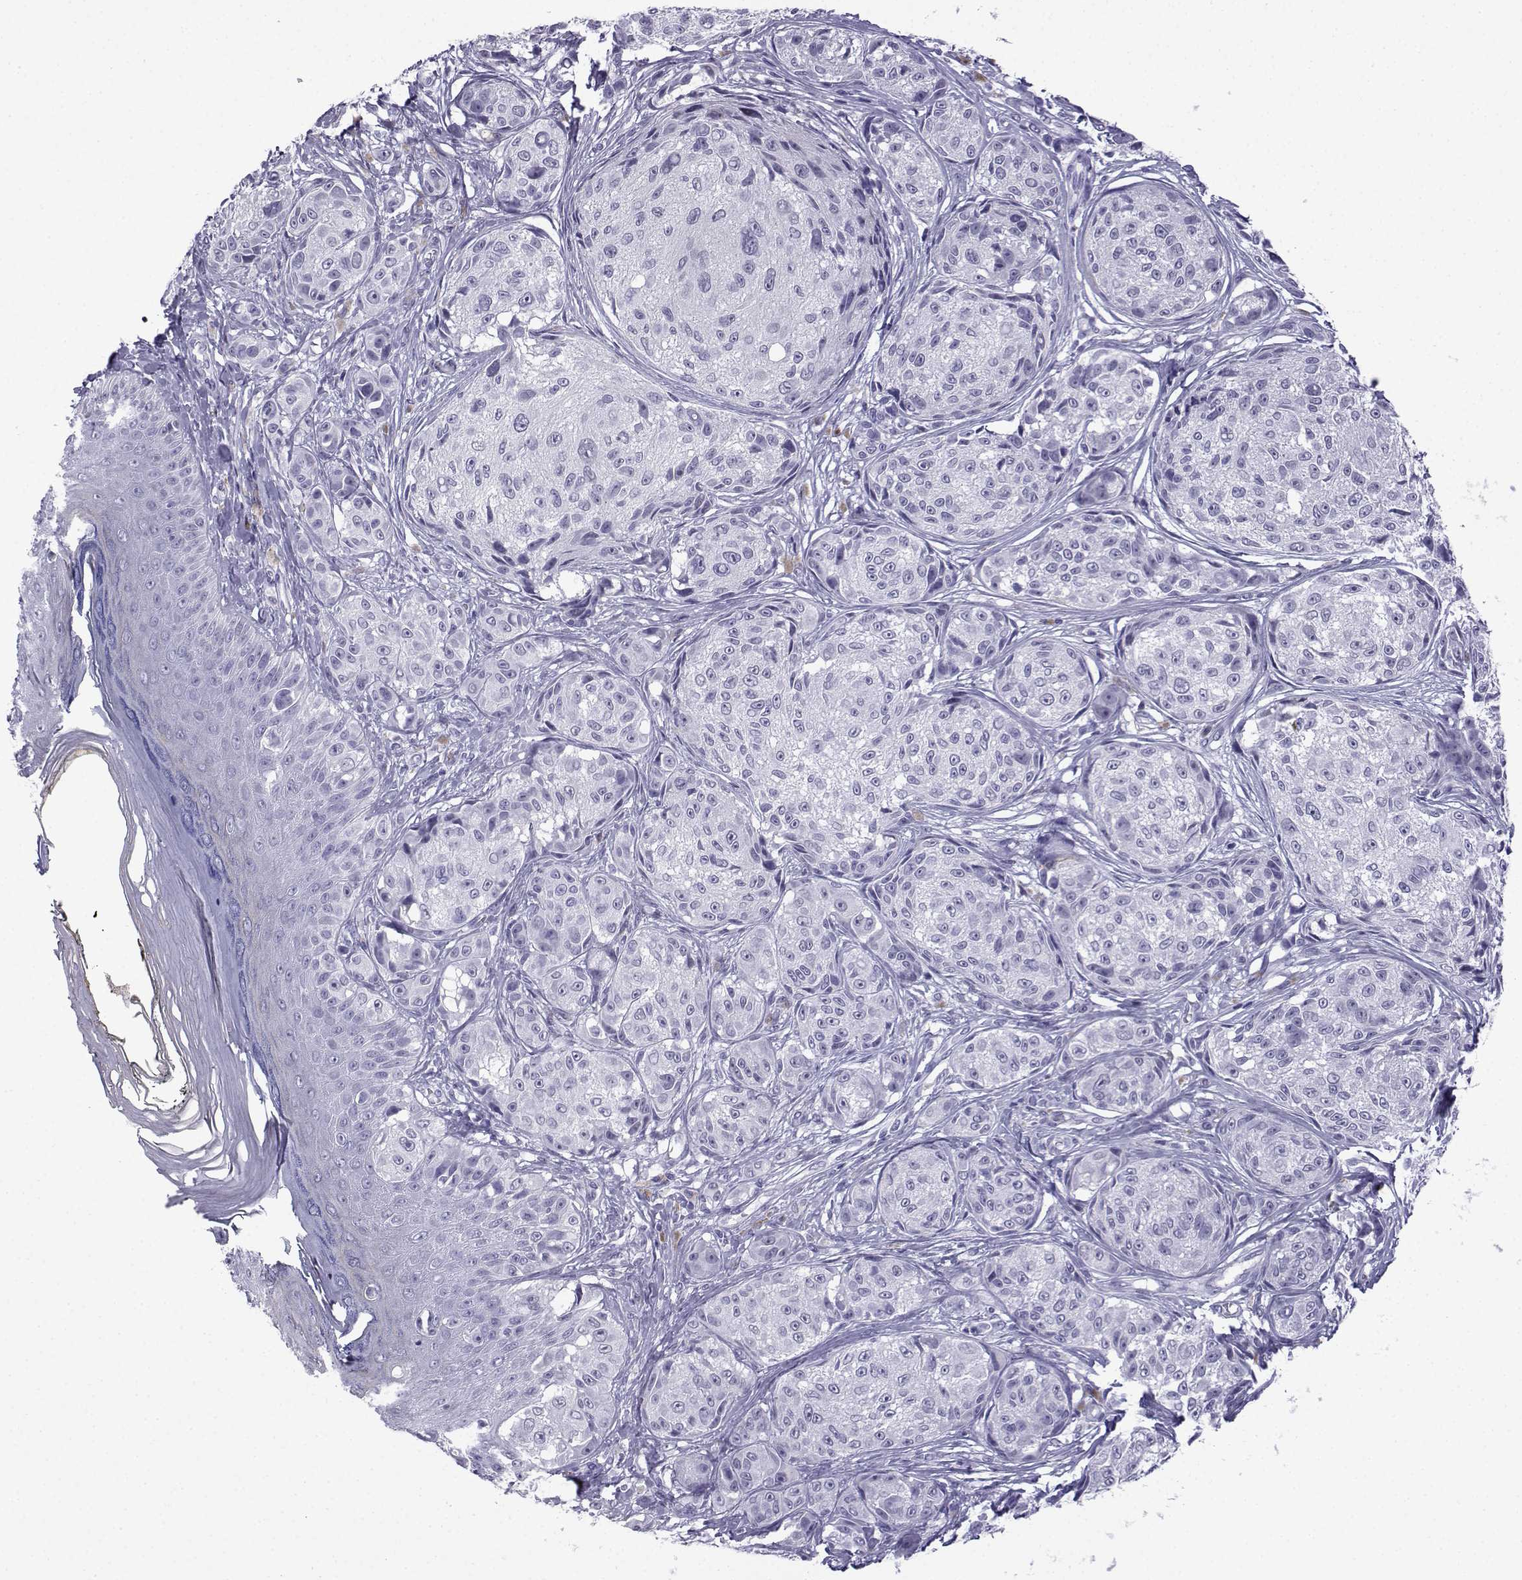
{"staining": {"intensity": "negative", "quantity": "none", "location": "none"}, "tissue": "melanoma", "cell_type": "Tumor cells", "image_type": "cancer", "snomed": [{"axis": "morphology", "description": "Malignant melanoma, NOS"}, {"axis": "topography", "description": "Skin"}], "caption": "An immunohistochemistry micrograph of melanoma is shown. There is no staining in tumor cells of melanoma.", "gene": "MRGBP", "patient": {"sex": "male", "age": 61}}